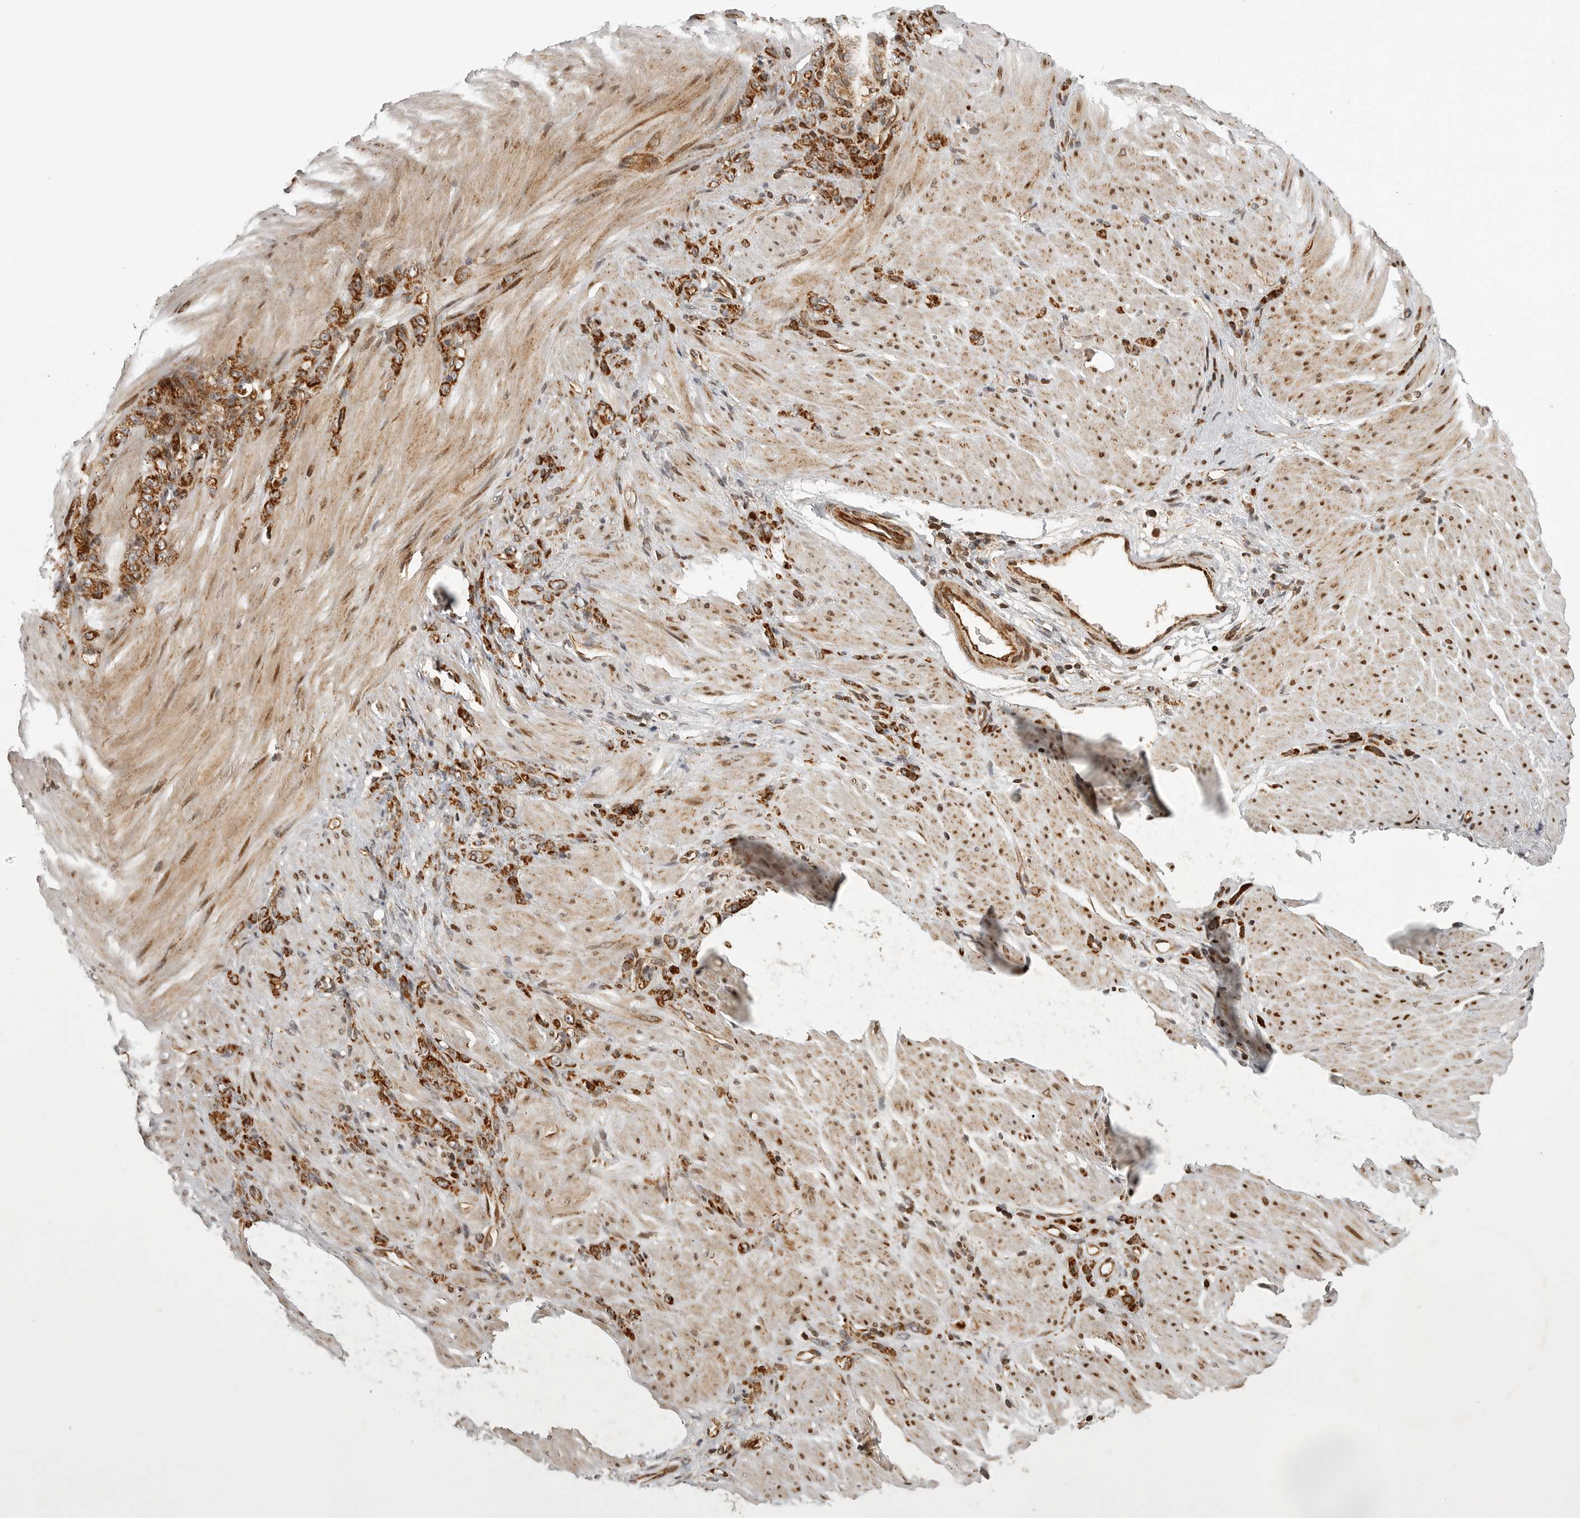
{"staining": {"intensity": "strong", "quantity": ">75%", "location": "cytoplasmic/membranous"}, "tissue": "stomach cancer", "cell_type": "Tumor cells", "image_type": "cancer", "snomed": [{"axis": "morphology", "description": "Normal tissue, NOS"}, {"axis": "morphology", "description": "Adenocarcinoma, NOS"}, {"axis": "topography", "description": "Stomach"}], "caption": "This image shows IHC staining of stomach cancer (adenocarcinoma), with high strong cytoplasmic/membranous expression in about >75% of tumor cells.", "gene": "NARS2", "patient": {"sex": "male", "age": 82}}